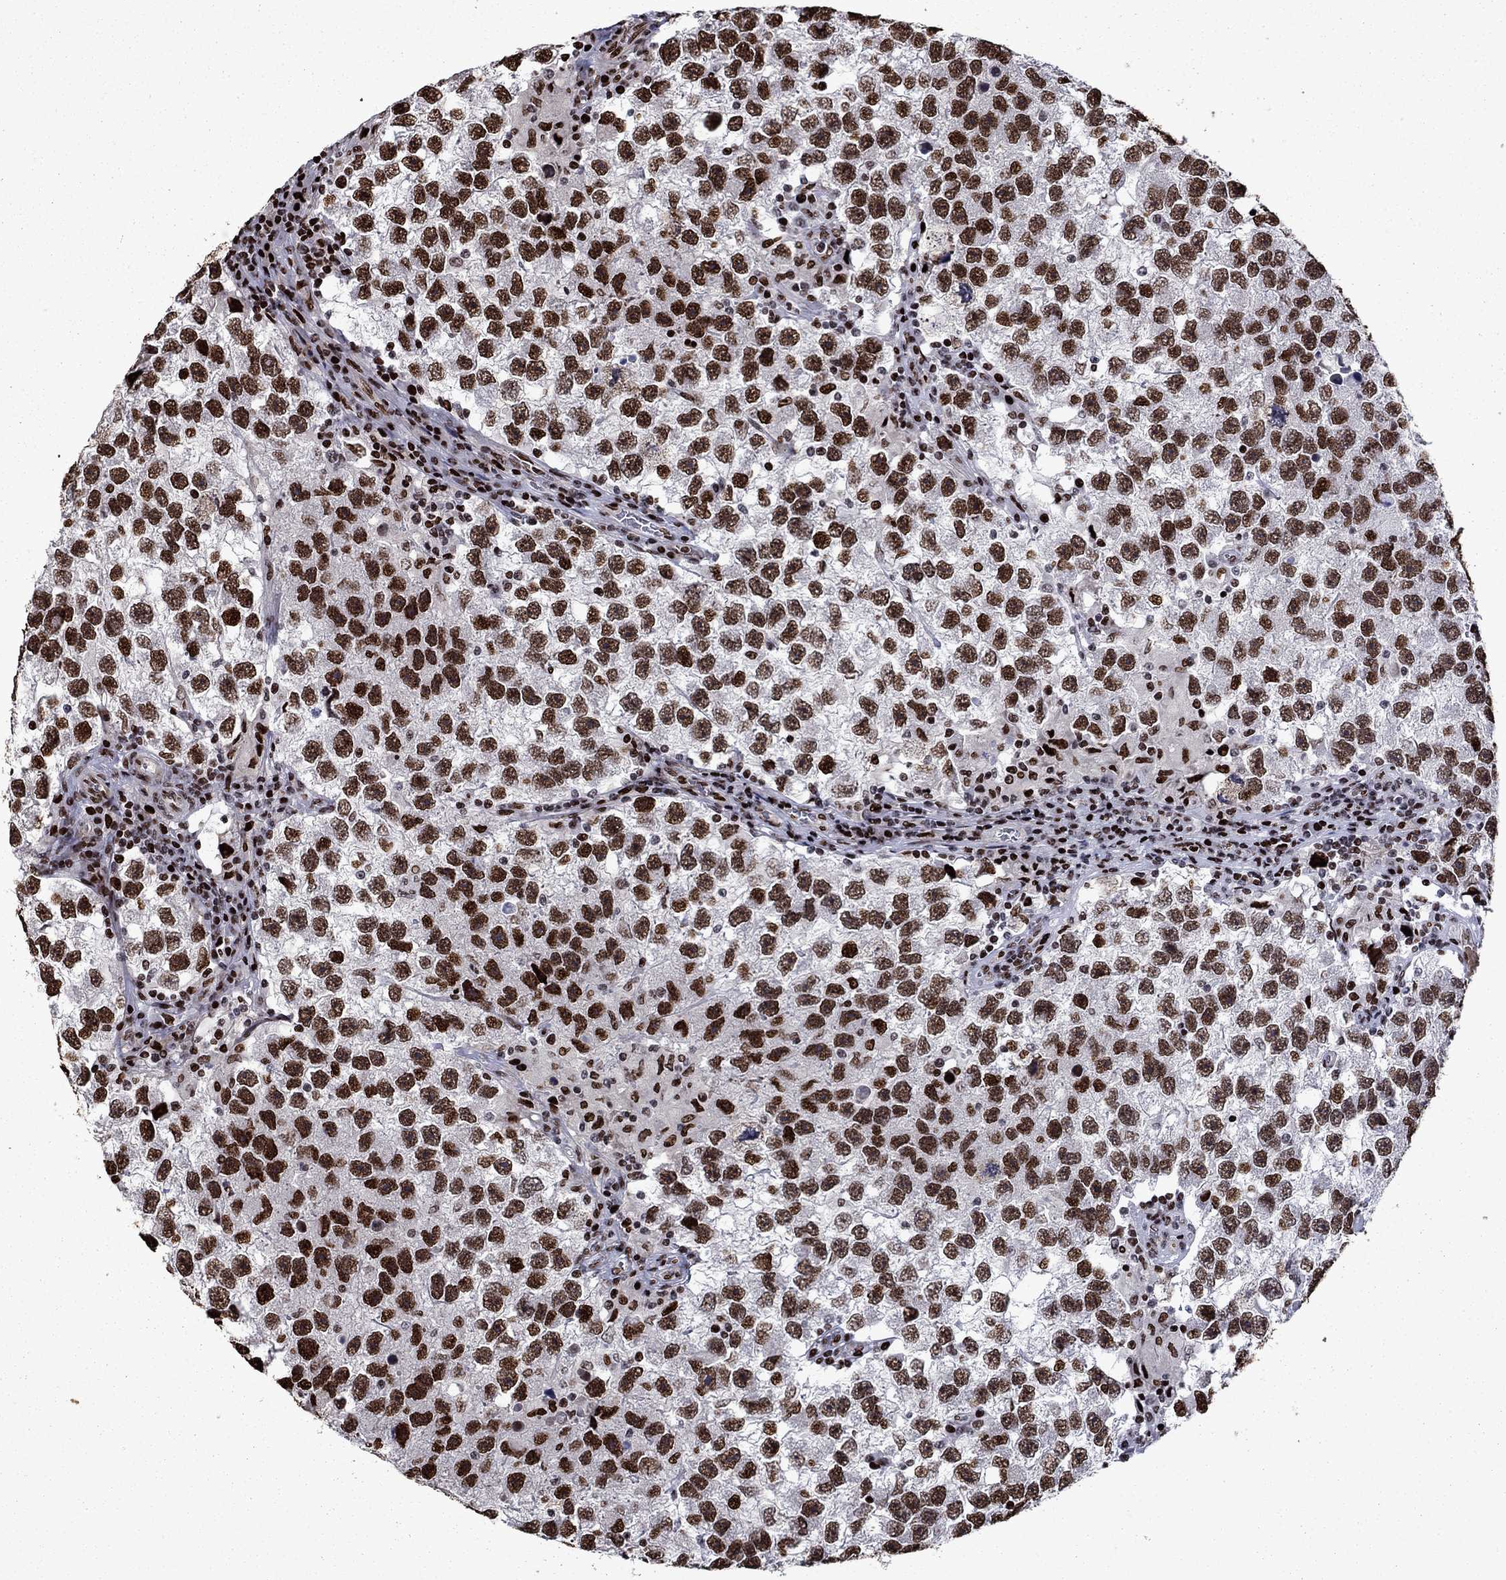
{"staining": {"intensity": "strong", "quantity": ">75%", "location": "nuclear"}, "tissue": "testis cancer", "cell_type": "Tumor cells", "image_type": "cancer", "snomed": [{"axis": "morphology", "description": "Seminoma, NOS"}, {"axis": "topography", "description": "Testis"}], "caption": "Protein analysis of testis cancer (seminoma) tissue reveals strong nuclear positivity in about >75% of tumor cells.", "gene": "LIMK1", "patient": {"sex": "male", "age": 26}}